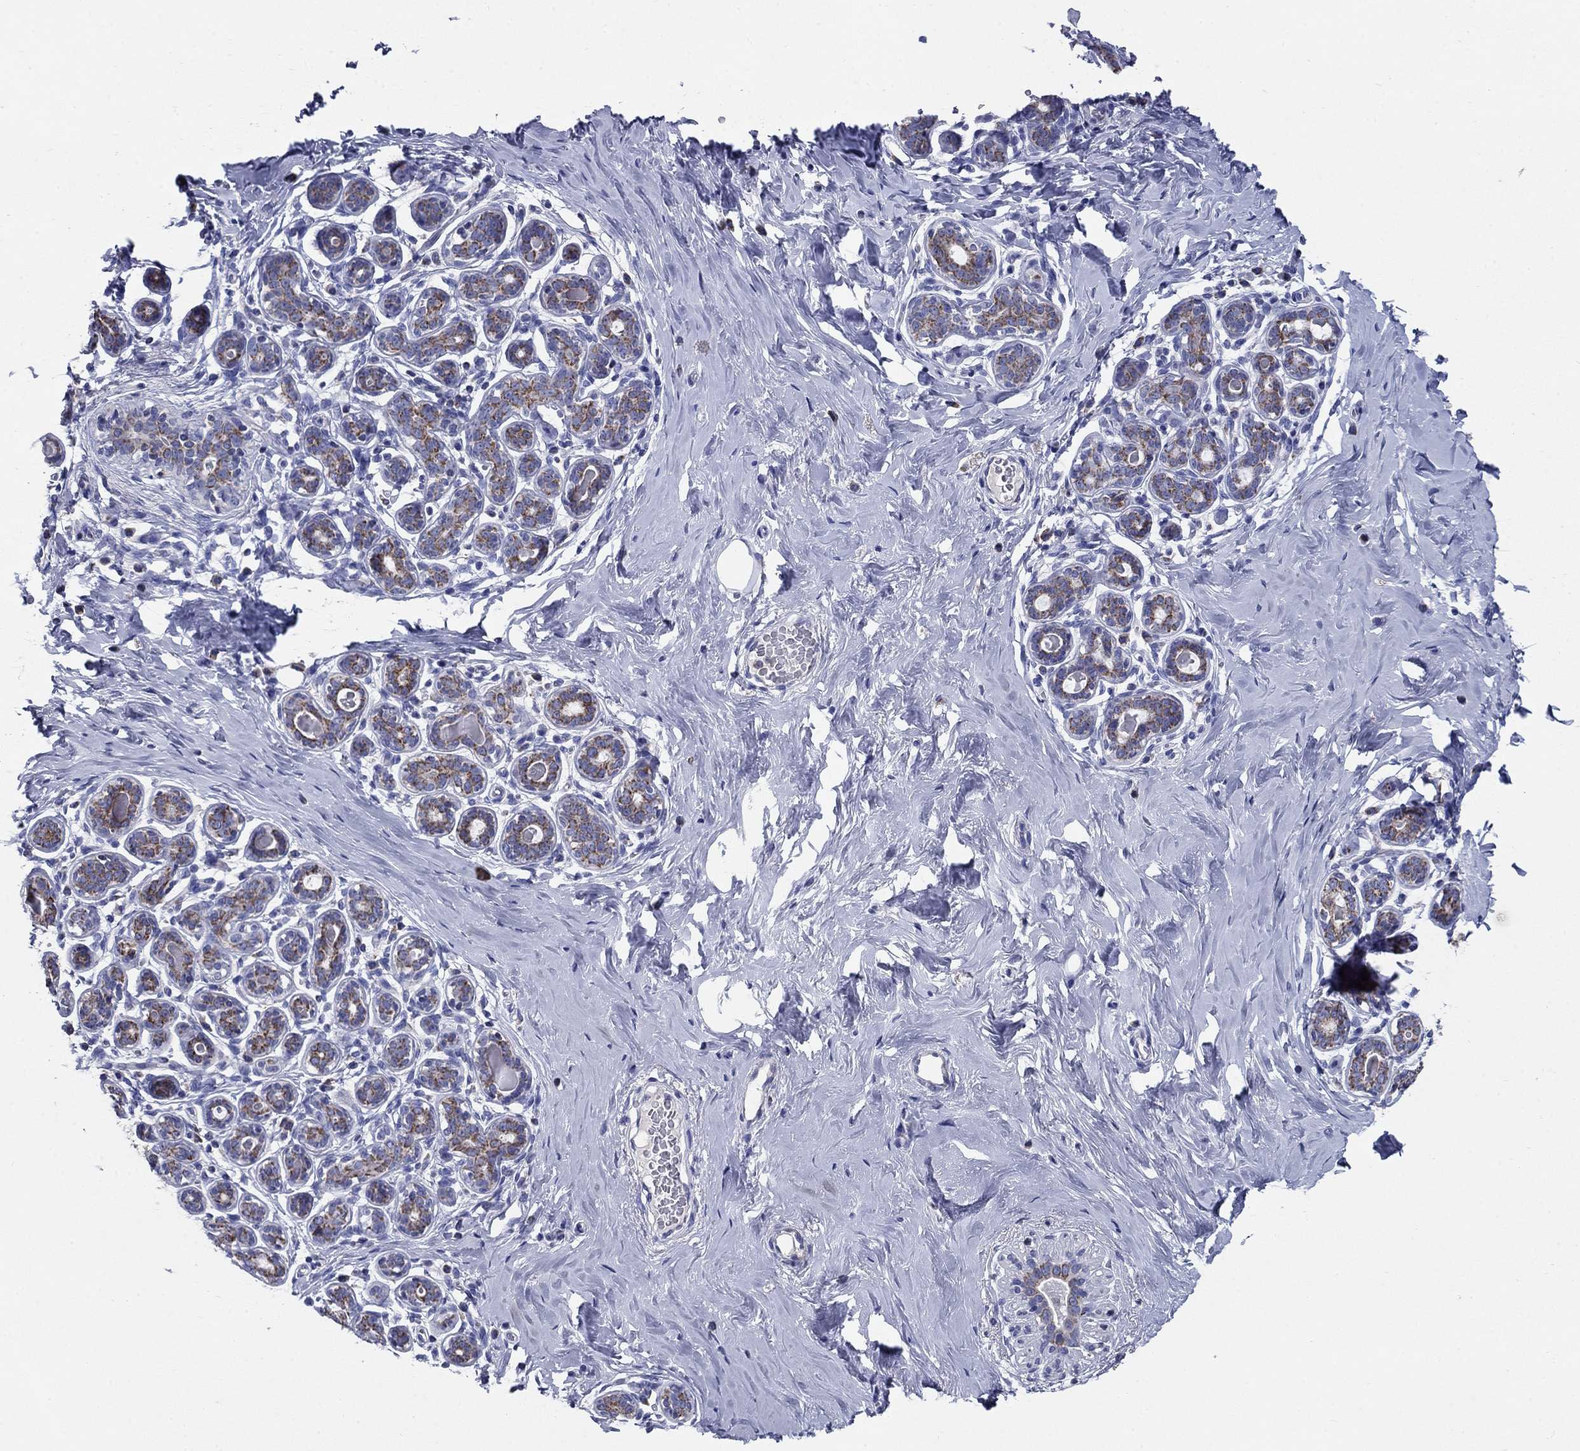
{"staining": {"intensity": "negative", "quantity": "none", "location": "none"}, "tissue": "breast", "cell_type": "Adipocytes", "image_type": "normal", "snomed": [{"axis": "morphology", "description": "Normal tissue, NOS"}, {"axis": "topography", "description": "Skin"}, {"axis": "topography", "description": "Breast"}], "caption": "A photomicrograph of breast stained for a protein demonstrates no brown staining in adipocytes.", "gene": "NDUFA4L2", "patient": {"sex": "female", "age": 43}}